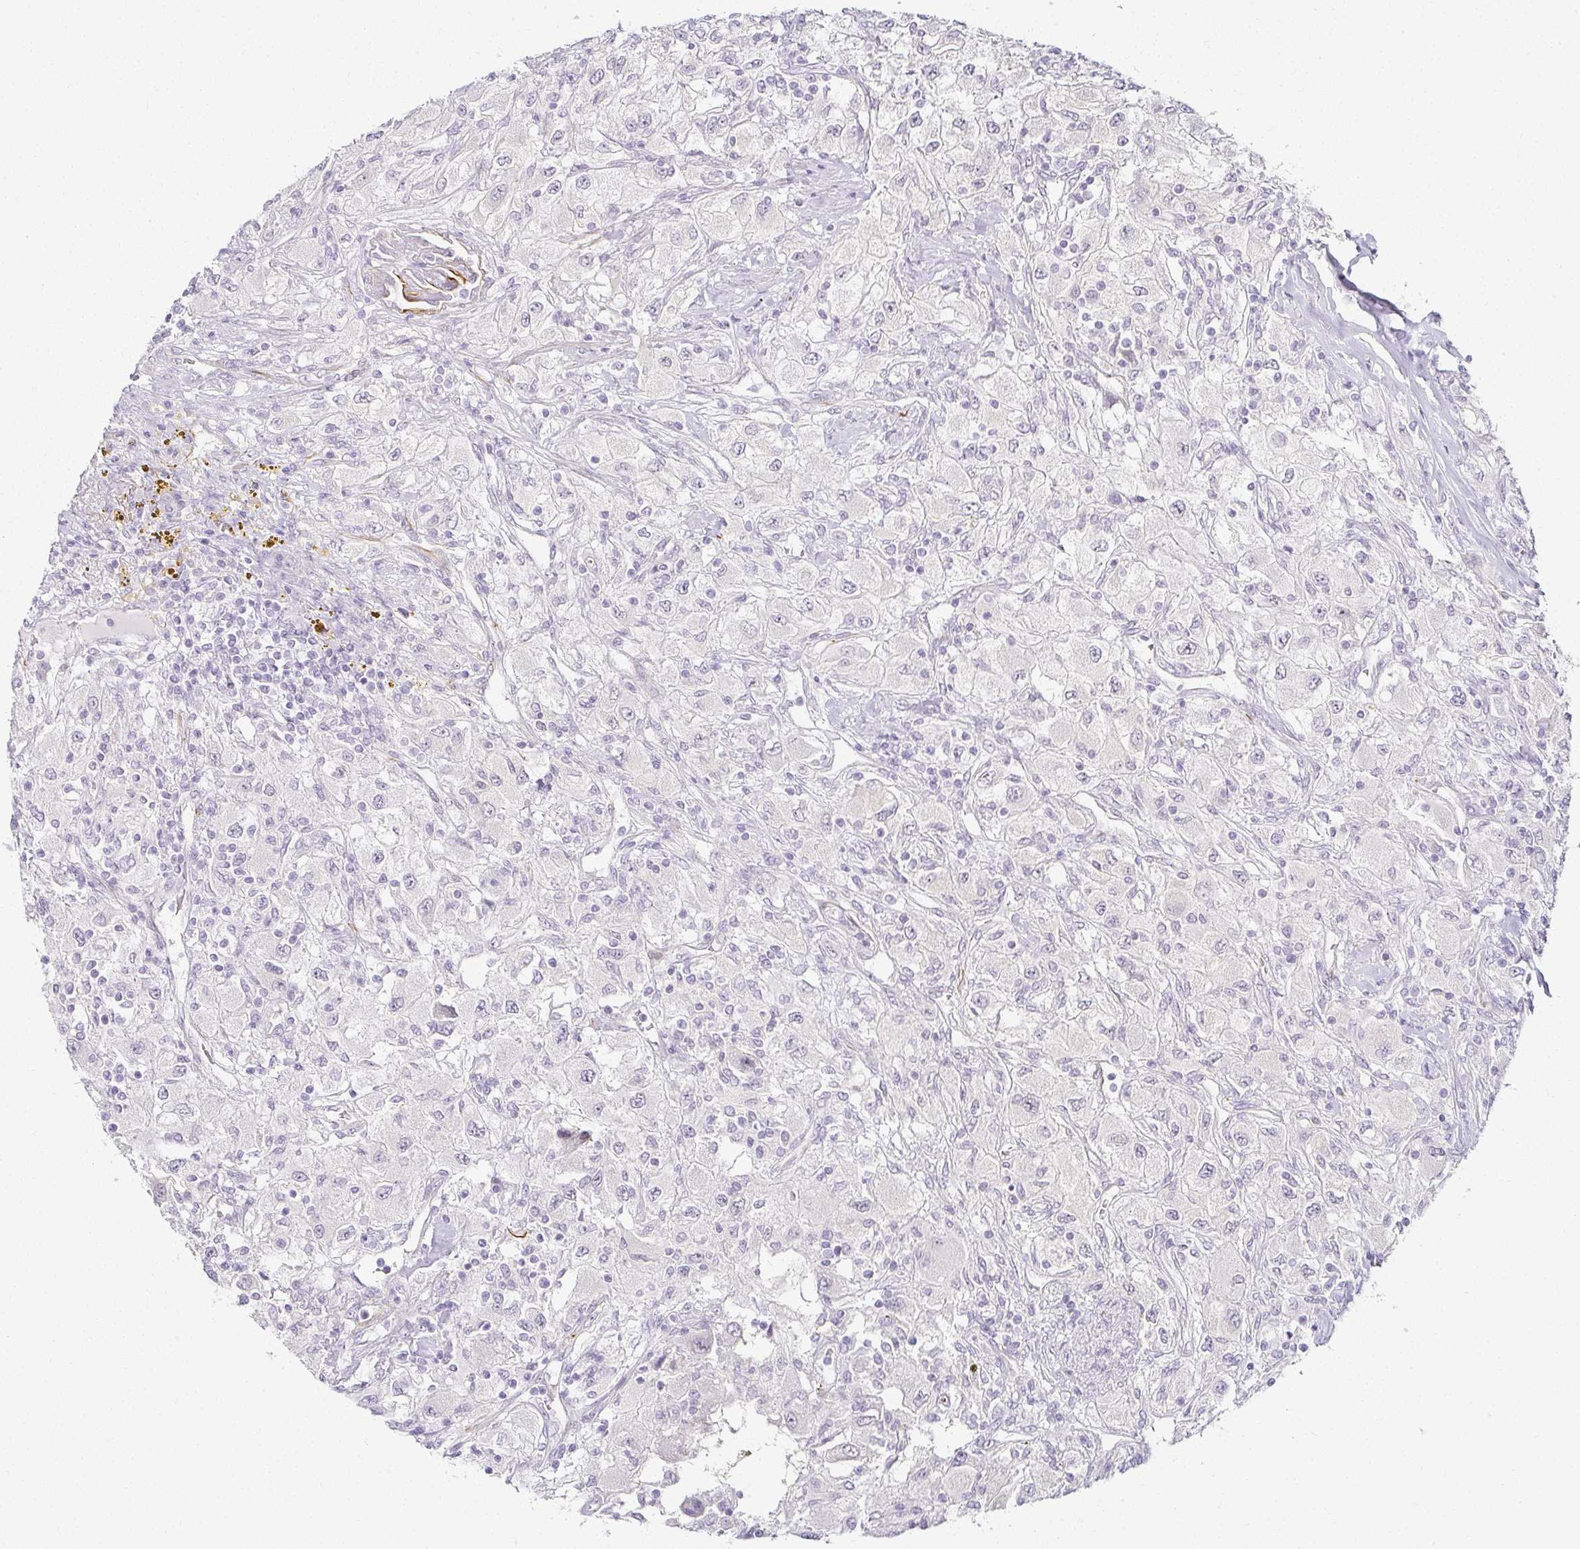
{"staining": {"intensity": "negative", "quantity": "none", "location": "none"}, "tissue": "renal cancer", "cell_type": "Tumor cells", "image_type": "cancer", "snomed": [{"axis": "morphology", "description": "Adenocarcinoma, NOS"}, {"axis": "topography", "description": "Kidney"}], "caption": "DAB (3,3'-diaminobenzidine) immunohistochemical staining of human renal cancer (adenocarcinoma) reveals no significant positivity in tumor cells. The staining was performed using DAB to visualize the protein expression in brown, while the nuclei were stained in blue with hematoxylin (Magnification: 20x).", "gene": "ACAN", "patient": {"sex": "female", "age": 67}}